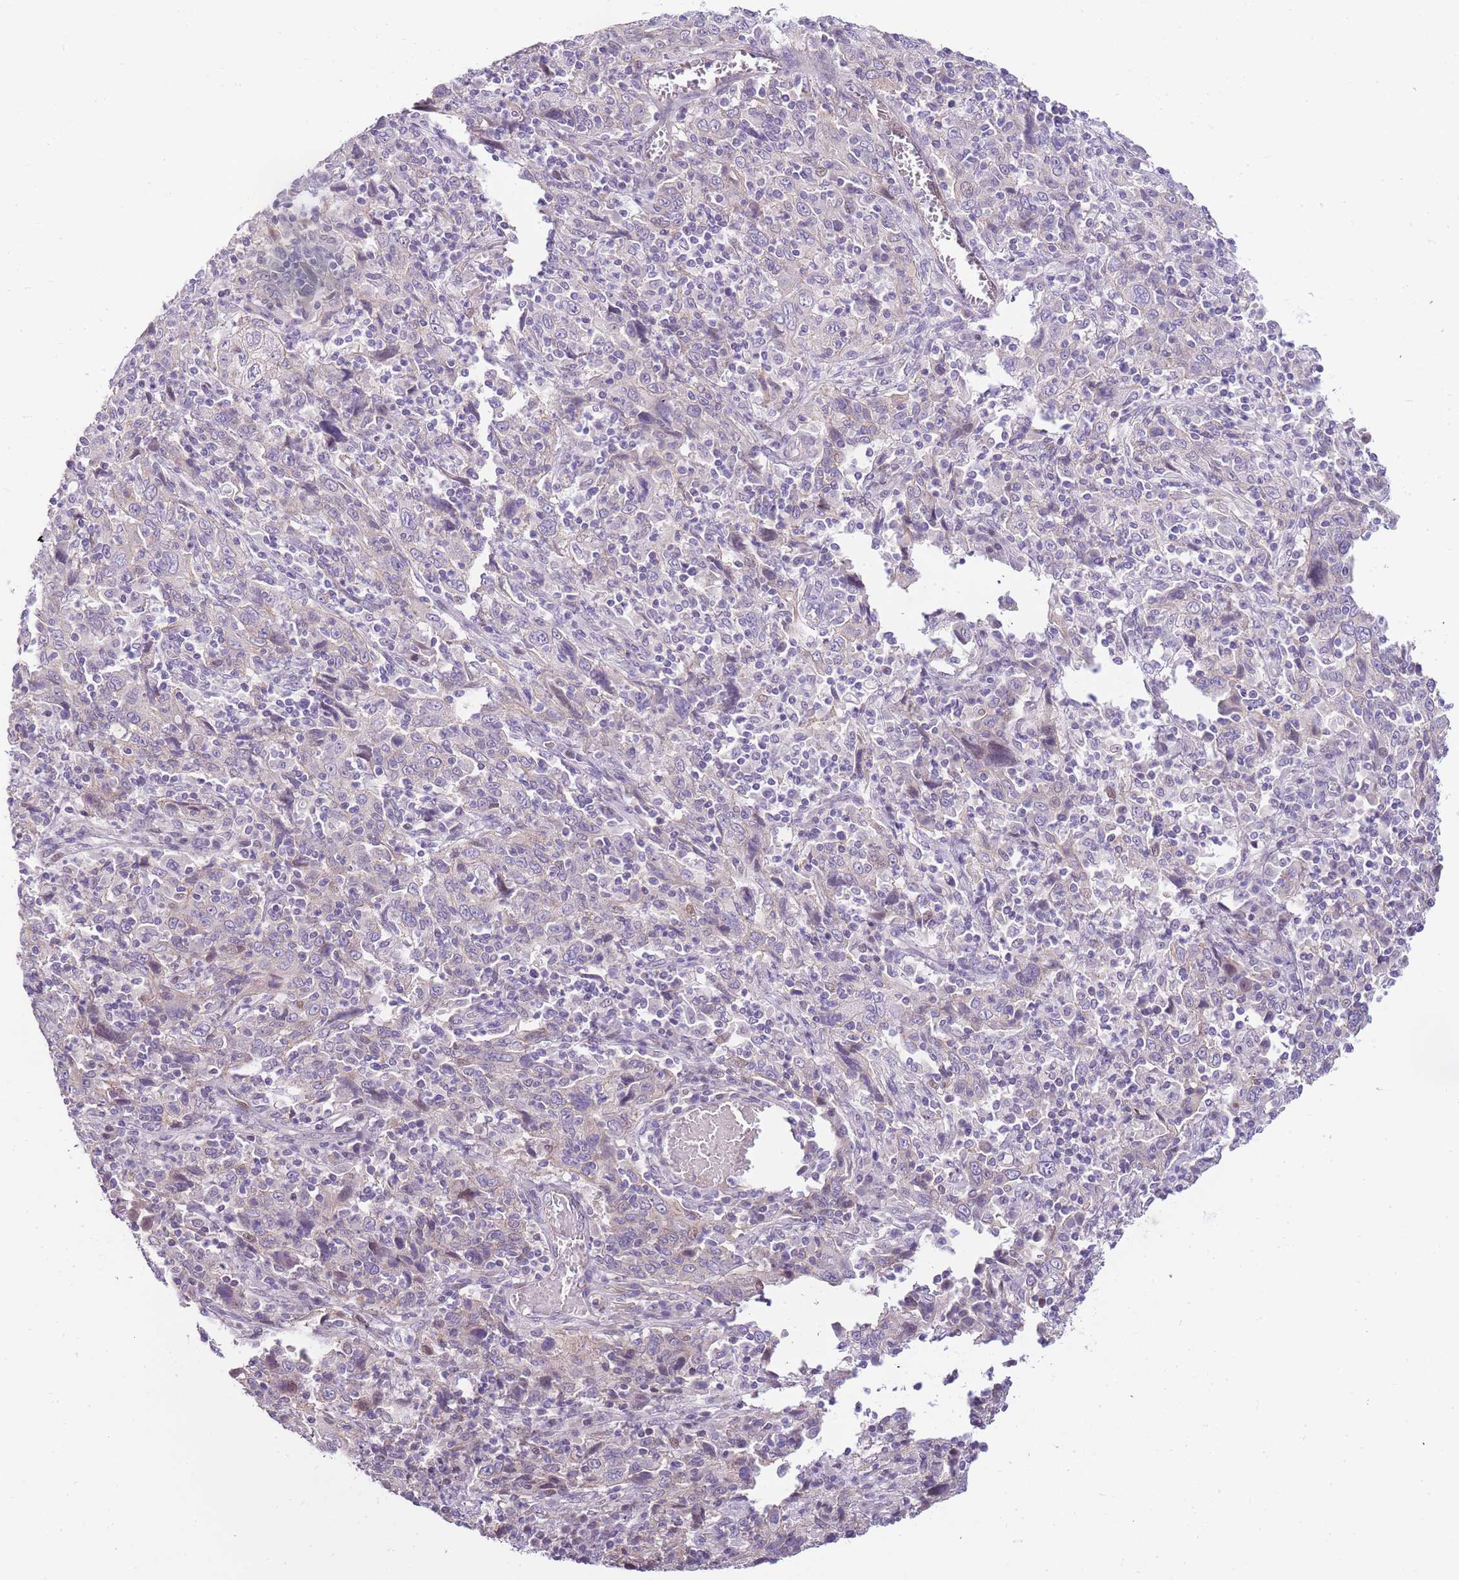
{"staining": {"intensity": "negative", "quantity": "none", "location": "none"}, "tissue": "cervical cancer", "cell_type": "Tumor cells", "image_type": "cancer", "snomed": [{"axis": "morphology", "description": "Squamous cell carcinoma, NOS"}, {"axis": "topography", "description": "Cervix"}], "caption": "This photomicrograph is of cervical squamous cell carcinoma stained with IHC to label a protein in brown with the nuclei are counter-stained blue. There is no positivity in tumor cells. The staining is performed using DAB (3,3'-diaminobenzidine) brown chromogen with nuclei counter-stained in using hematoxylin.", "gene": "CLBA1", "patient": {"sex": "female", "age": 46}}